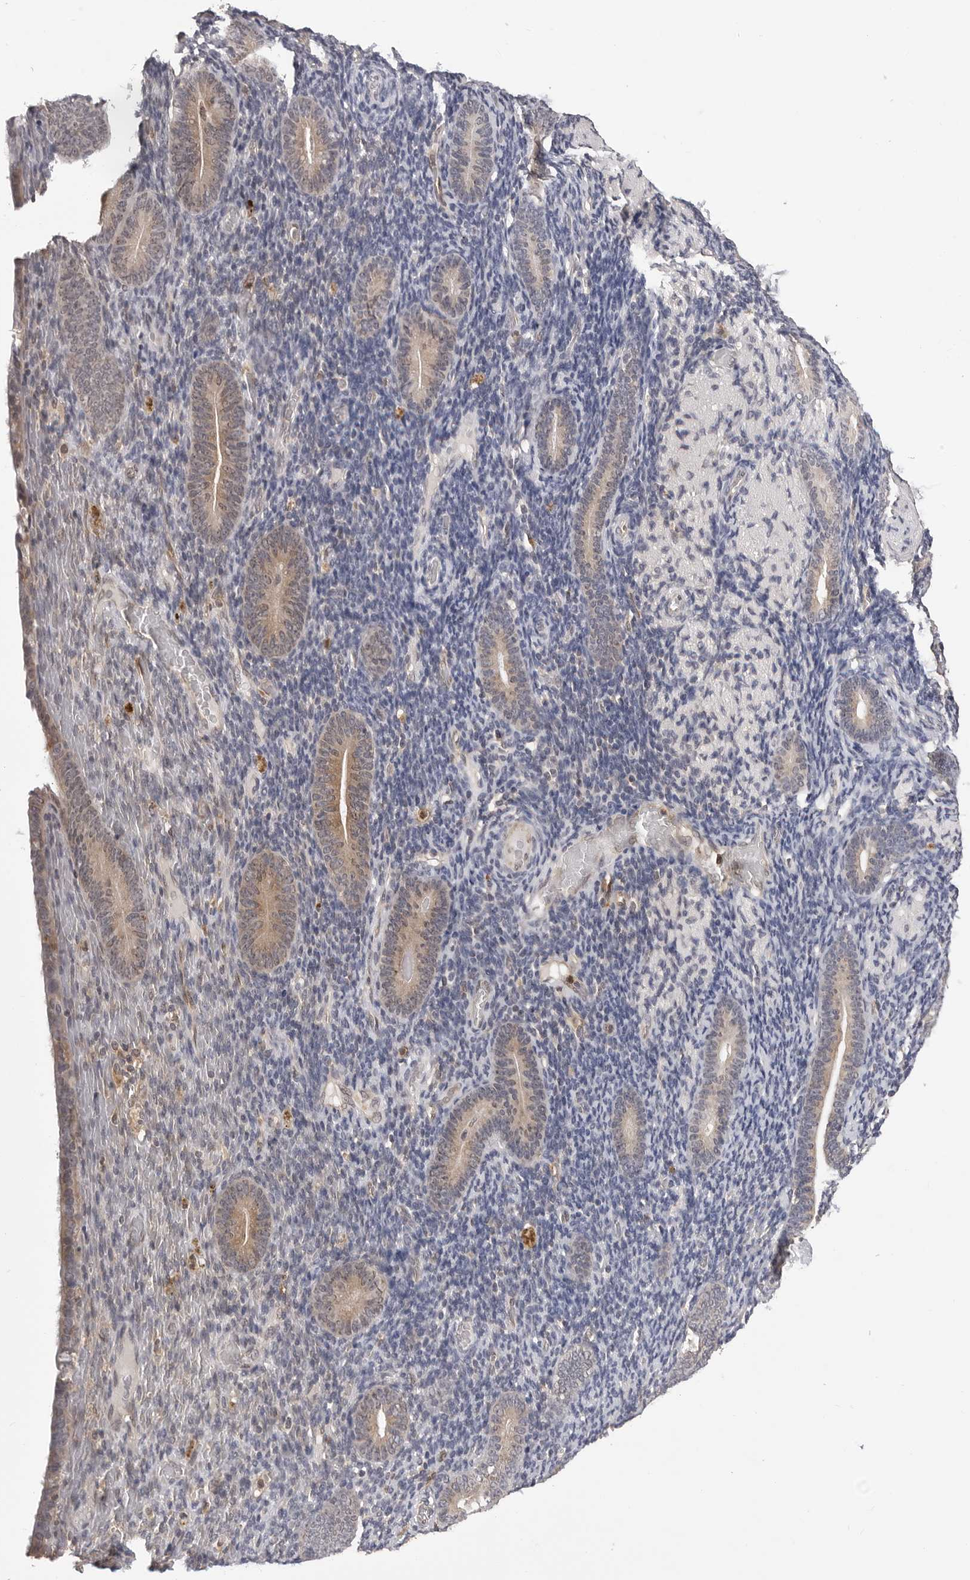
{"staining": {"intensity": "negative", "quantity": "none", "location": "none"}, "tissue": "endometrium", "cell_type": "Cells in endometrial stroma", "image_type": "normal", "snomed": [{"axis": "morphology", "description": "Normal tissue, NOS"}, {"axis": "topography", "description": "Endometrium"}], "caption": "There is no significant expression in cells in endometrial stroma of endometrium.", "gene": "TRMT13", "patient": {"sex": "female", "age": 51}}